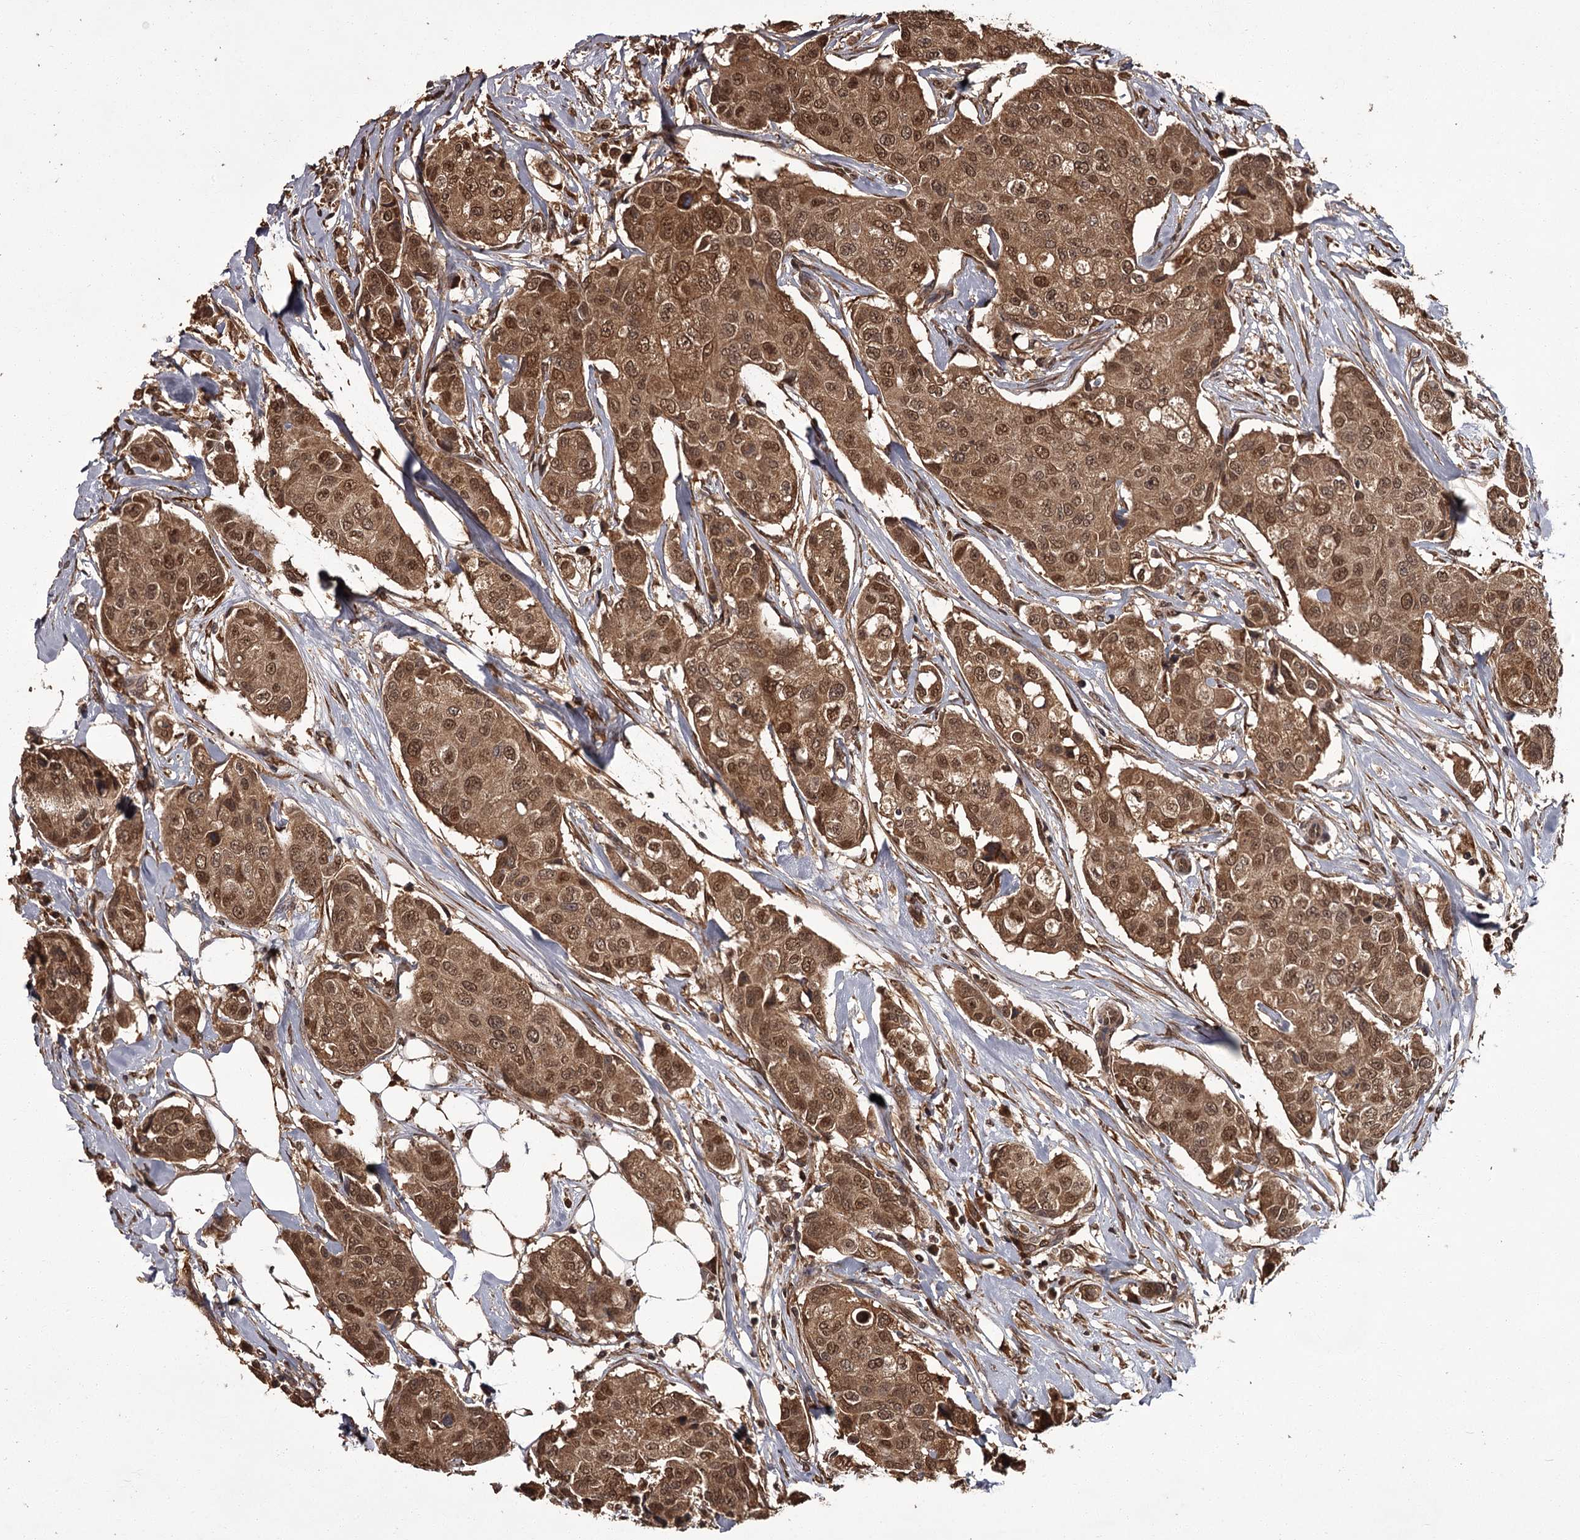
{"staining": {"intensity": "moderate", "quantity": ">75%", "location": "cytoplasmic/membranous,nuclear"}, "tissue": "breast cancer", "cell_type": "Tumor cells", "image_type": "cancer", "snomed": [{"axis": "morphology", "description": "Duct carcinoma"}, {"axis": "topography", "description": "Breast"}], "caption": "Human breast cancer stained with a brown dye shows moderate cytoplasmic/membranous and nuclear positive expression in about >75% of tumor cells.", "gene": "NPRL2", "patient": {"sex": "female", "age": 80}}